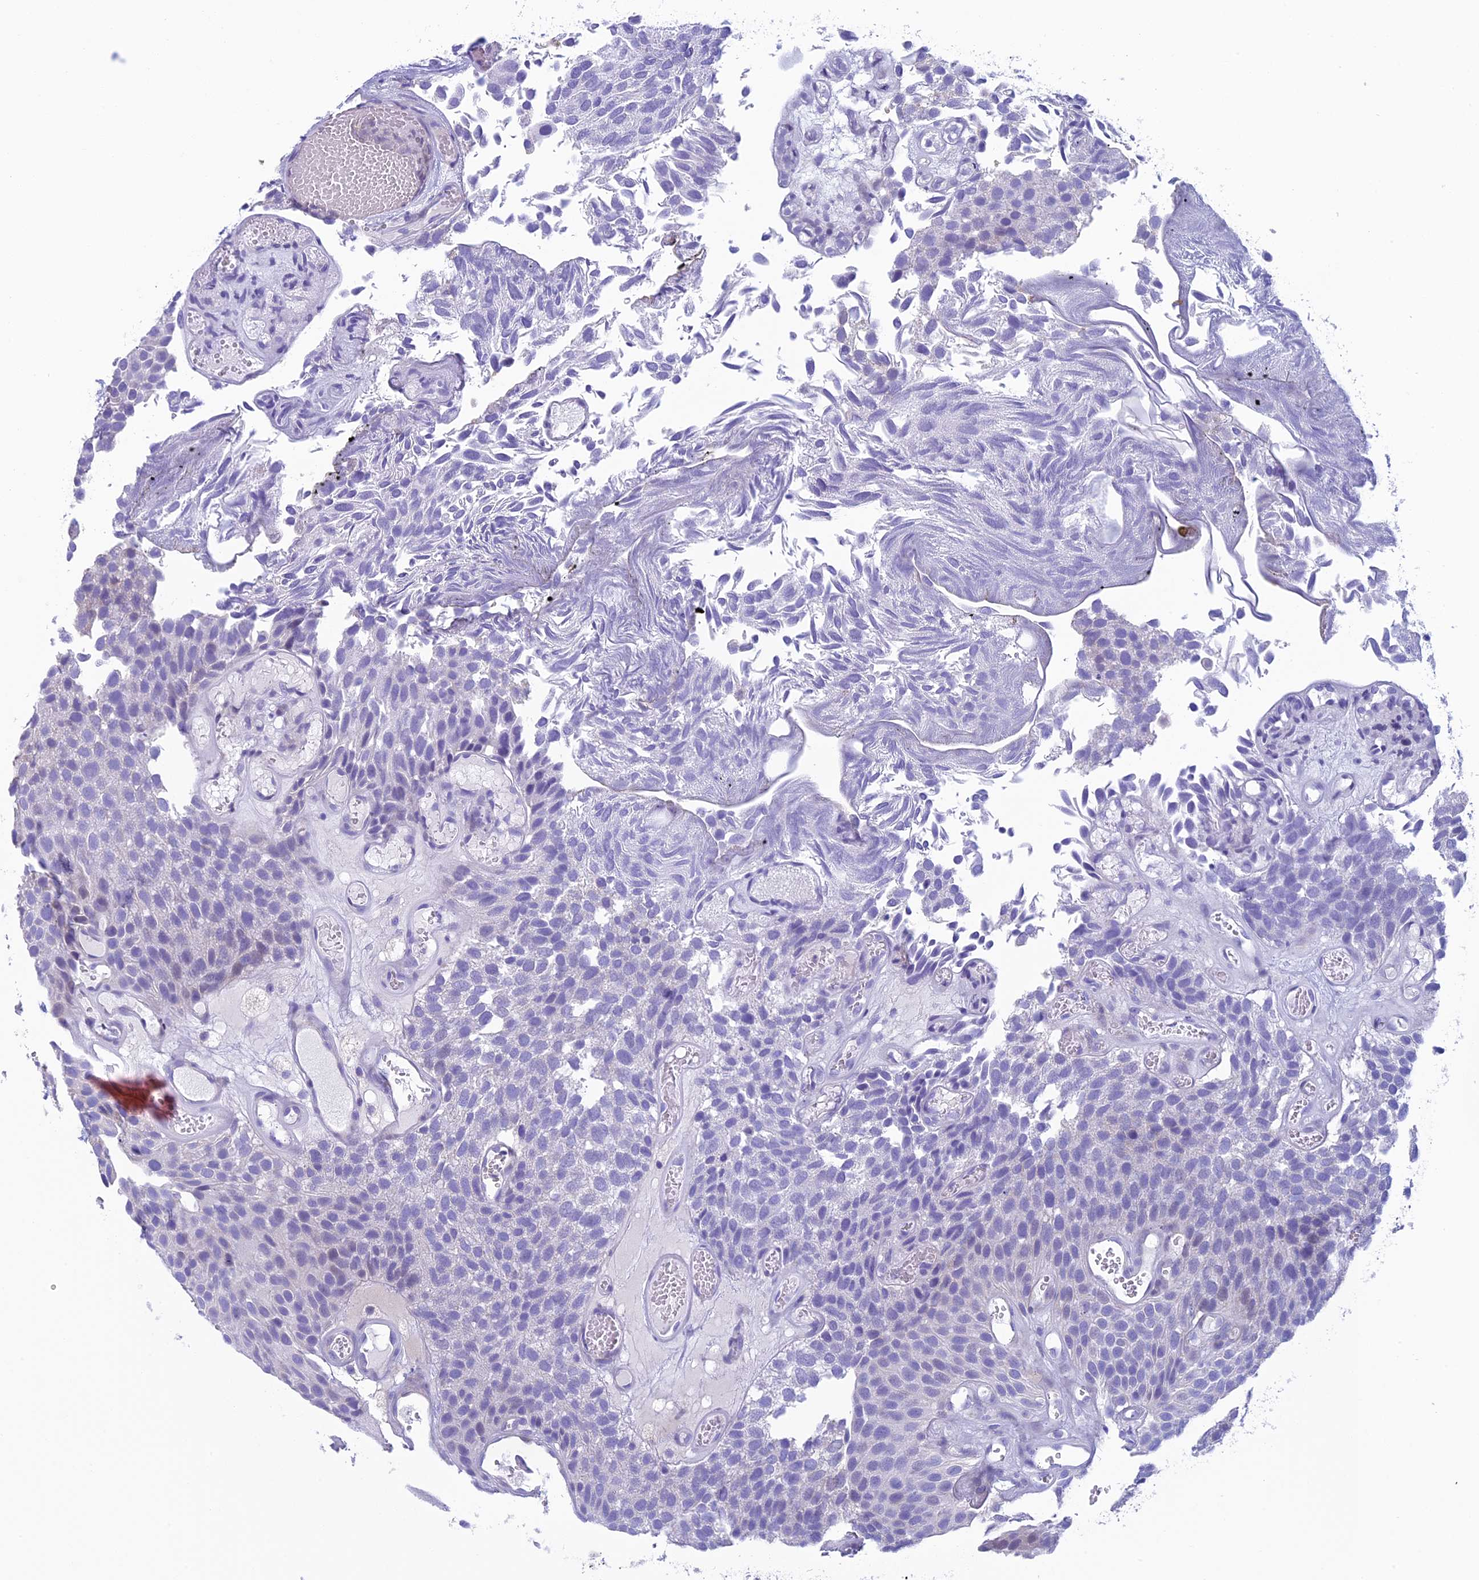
{"staining": {"intensity": "negative", "quantity": "none", "location": "none"}, "tissue": "urothelial cancer", "cell_type": "Tumor cells", "image_type": "cancer", "snomed": [{"axis": "morphology", "description": "Urothelial carcinoma, Low grade"}, {"axis": "topography", "description": "Urinary bladder"}], "caption": "Immunohistochemistry (IHC) of low-grade urothelial carcinoma displays no expression in tumor cells.", "gene": "ZNF563", "patient": {"sex": "male", "age": 89}}